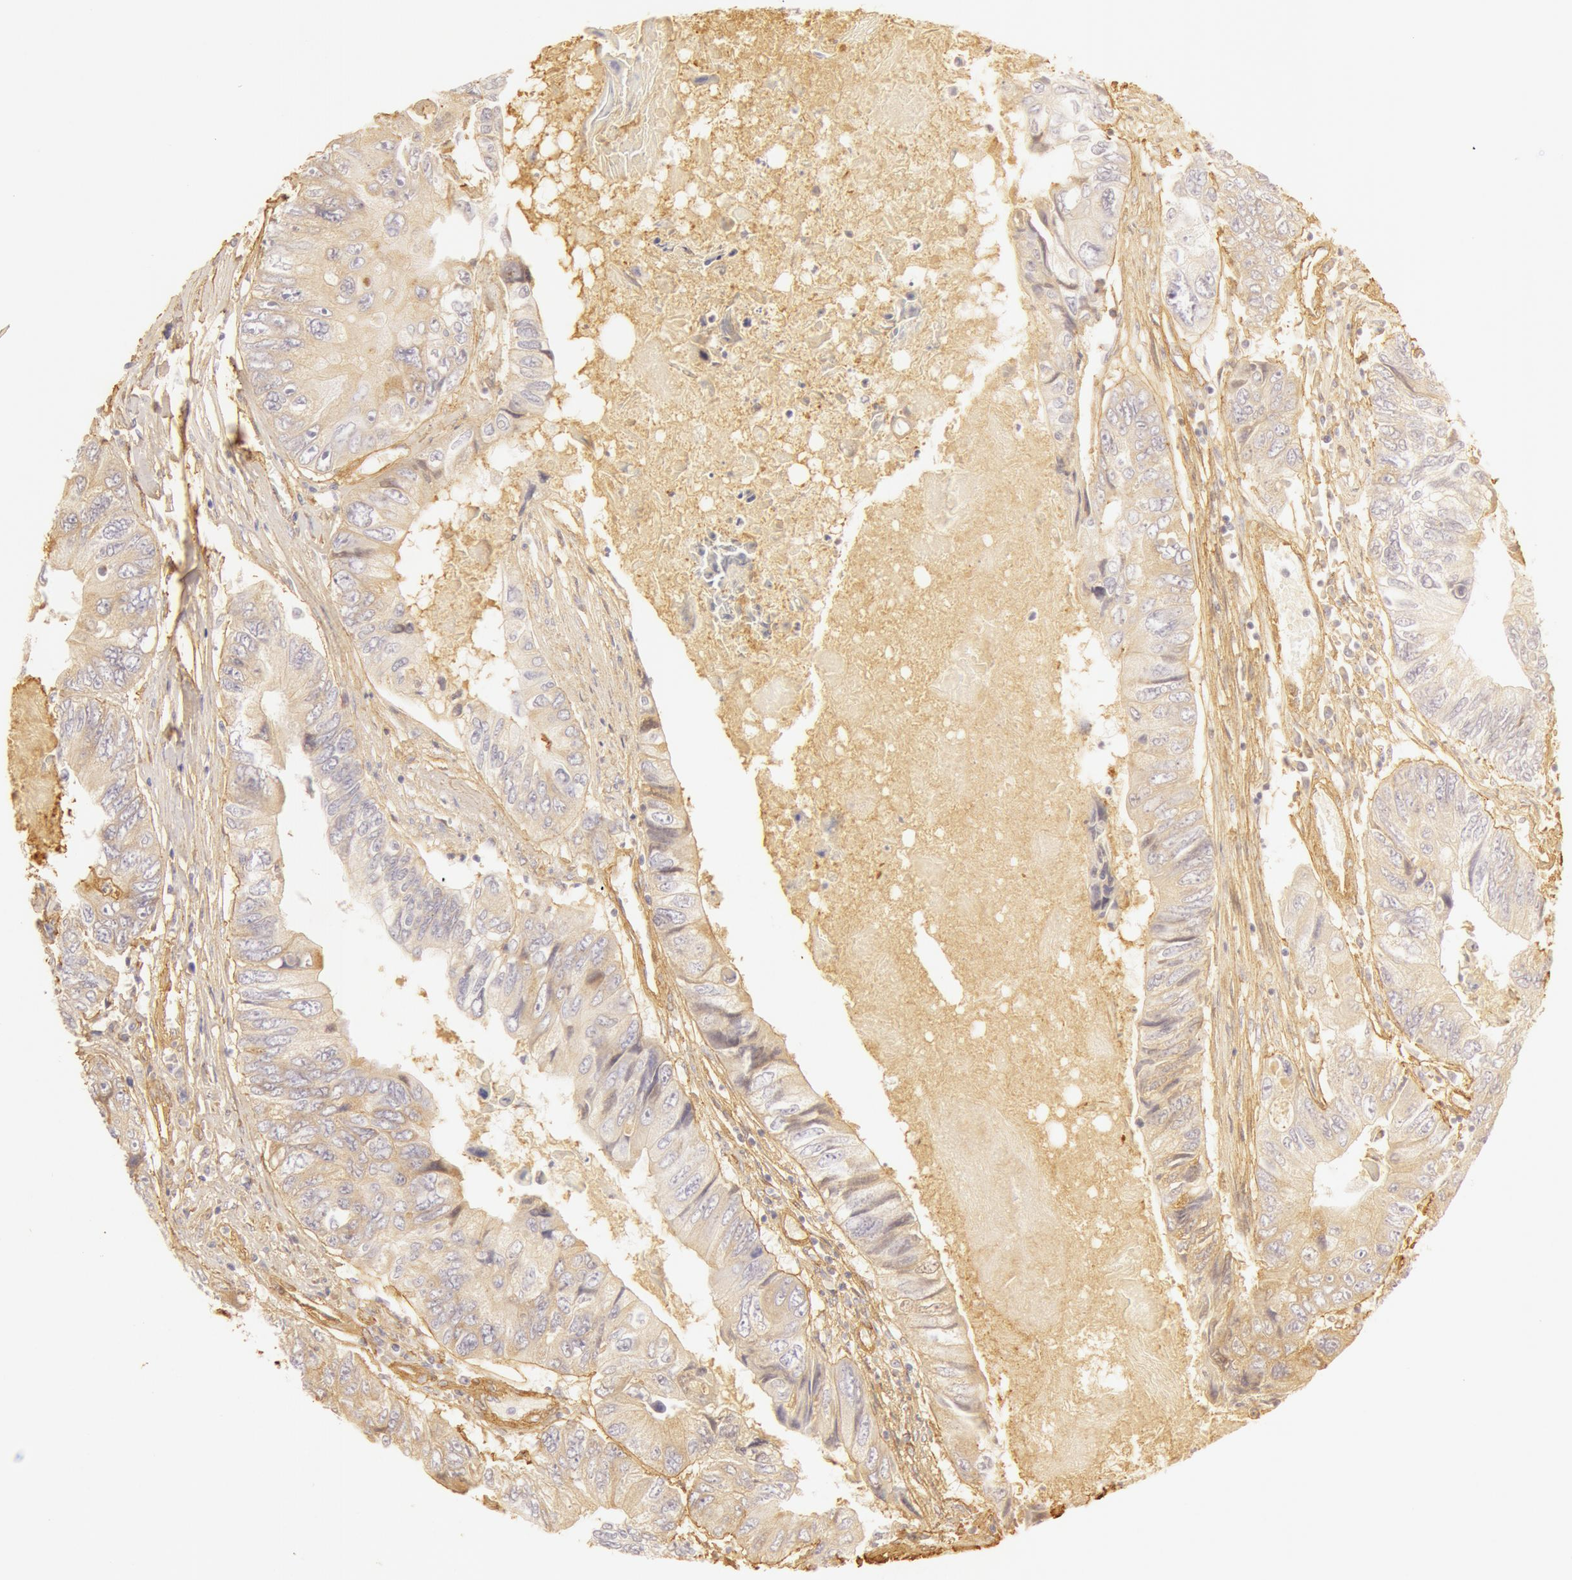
{"staining": {"intensity": "weak", "quantity": "25%-75%", "location": "cytoplasmic/membranous"}, "tissue": "colorectal cancer", "cell_type": "Tumor cells", "image_type": "cancer", "snomed": [{"axis": "morphology", "description": "Adenocarcinoma, NOS"}, {"axis": "topography", "description": "Rectum"}], "caption": "High-magnification brightfield microscopy of colorectal adenocarcinoma stained with DAB (3,3'-diaminobenzidine) (brown) and counterstained with hematoxylin (blue). tumor cells exhibit weak cytoplasmic/membranous staining is present in approximately25%-75% of cells.", "gene": "COL4A1", "patient": {"sex": "female", "age": 82}}